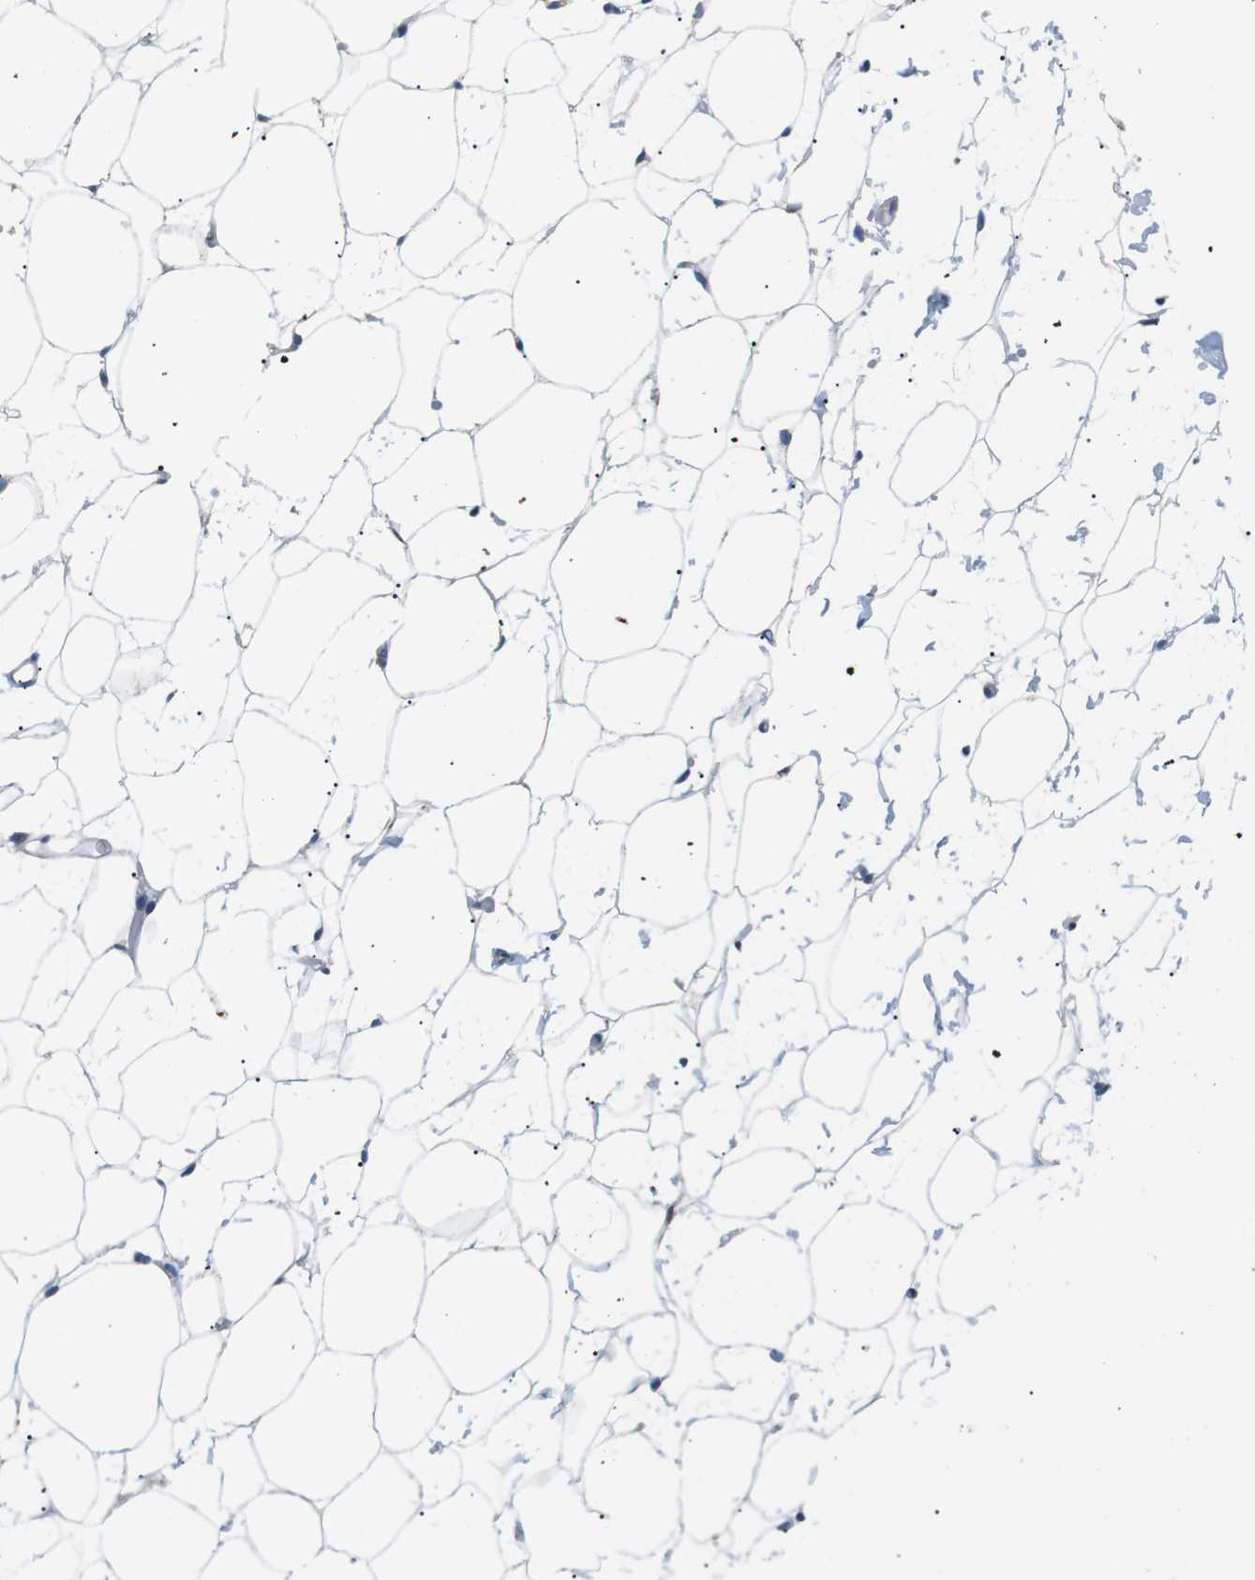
{"staining": {"intensity": "negative", "quantity": "none", "location": "none"}, "tissue": "adipose tissue", "cell_type": "Adipocytes", "image_type": "normal", "snomed": [{"axis": "morphology", "description": "Normal tissue, NOS"}, {"axis": "topography", "description": "Breast"}, {"axis": "topography", "description": "Soft tissue"}], "caption": "IHC photomicrograph of benign adipose tissue stained for a protein (brown), which demonstrates no expression in adipocytes.", "gene": "UNC5CL", "patient": {"sex": "female", "age": 75}}